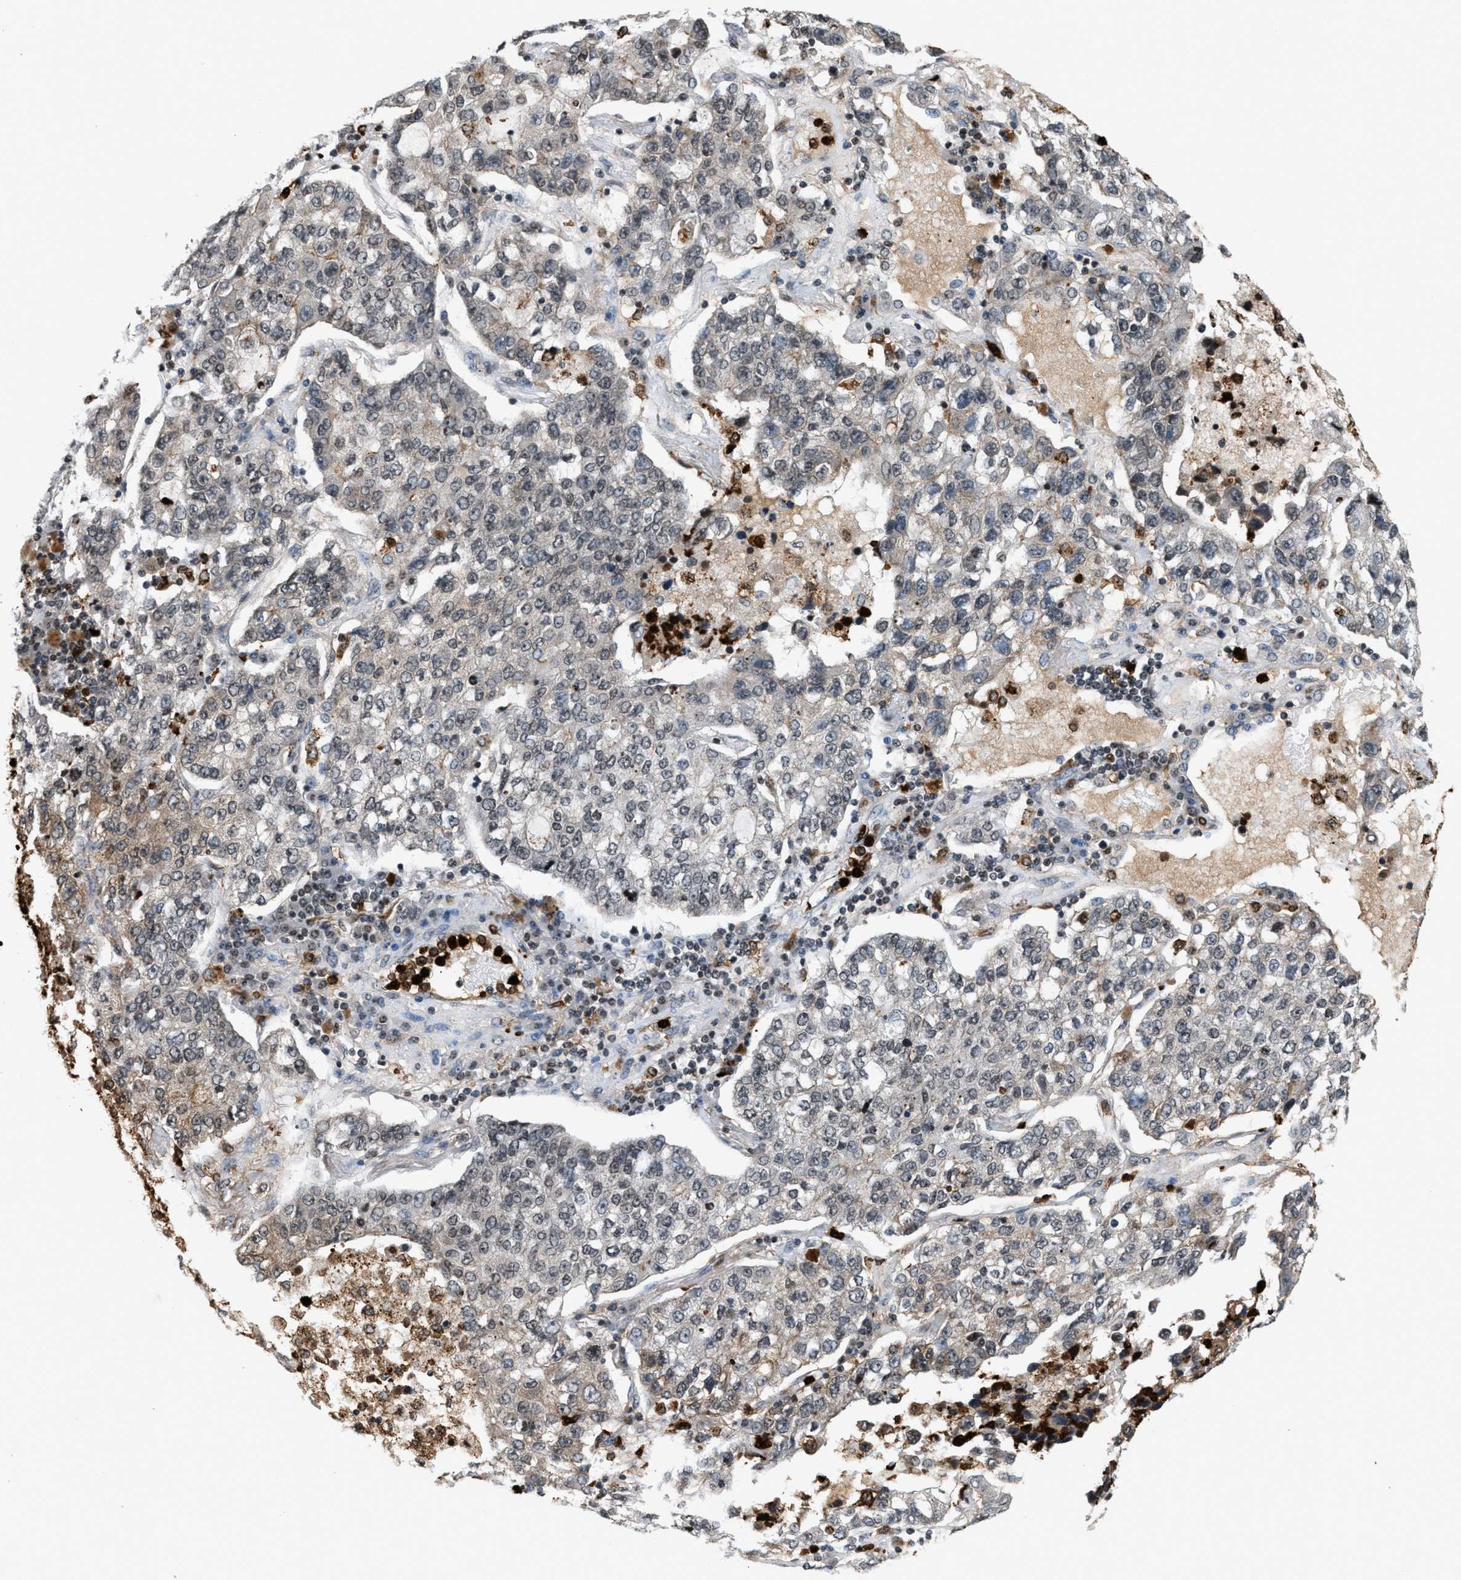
{"staining": {"intensity": "weak", "quantity": "<25%", "location": "cytoplasmic/membranous"}, "tissue": "lung cancer", "cell_type": "Tumor cells", "image_type": "cancer", "snomed": [{"axis": "morphology", "description": "Adenocarcinoma, NOS"}, {"axis": "topography", "description": "Lung"}], "caption": "Tumor cells are negative for protein expression in human lung adenocarcinoma.", "gene": "PRUNE2", "patient": {"sex": "male", "age": 49}}